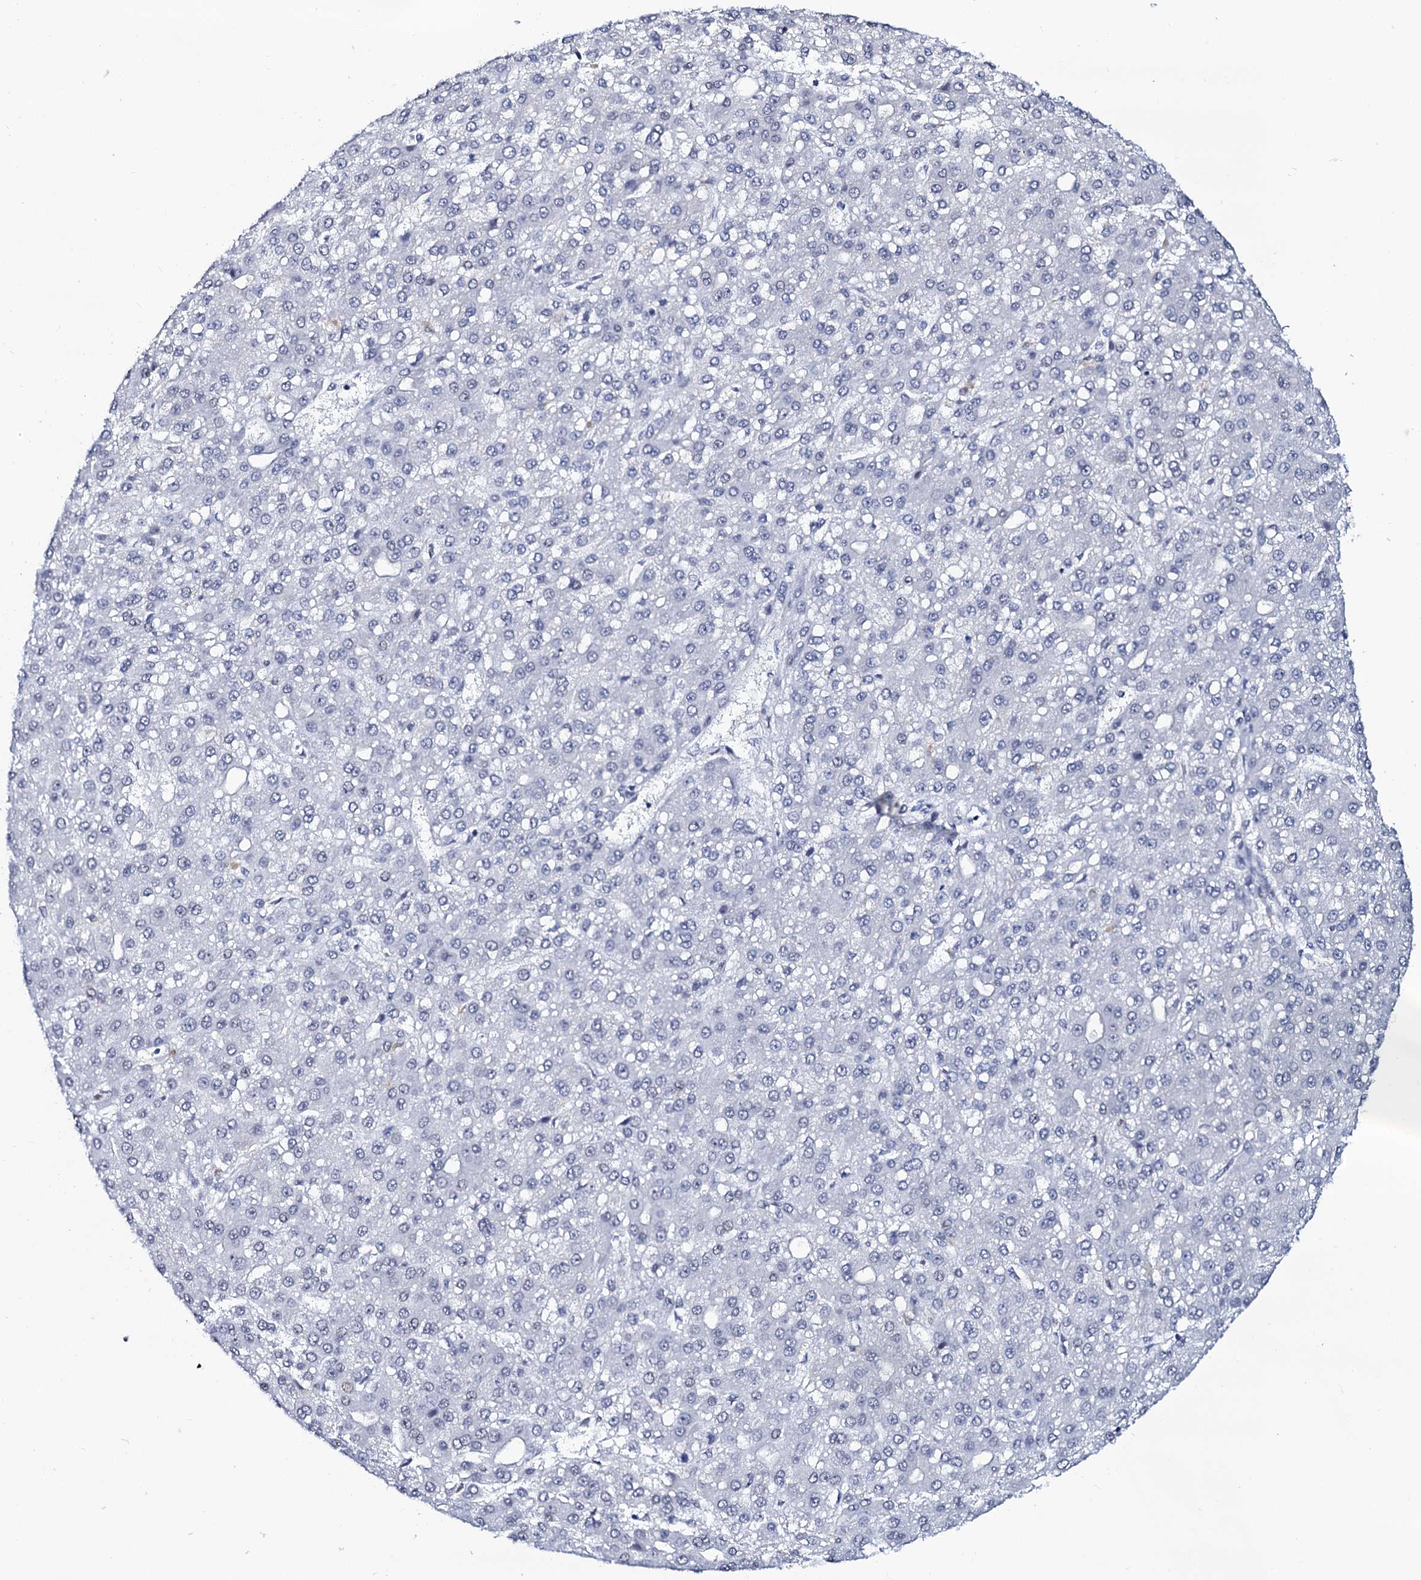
{"staining": {"intensity": "negative", "quantity": "none", "location": "none"}, "tissue": "liver cancer", "cell_type": "Tumor cells", "image_type": "cancer", "snomed": [{"axis": "morphology", "description": "Carcinoma, Hepatocellular, NOS"}, {"axis": "topography", "description": "Liver"}], "caption": "IHC micrograph of neoplastic tissue: human liver cancer stained with DAB (3,3'-diaminobenzidine) demonstrates no significant protein staining in tumor cells.", "gene": "SPATA19", "patient": {"sex": "male", "age": 67}}